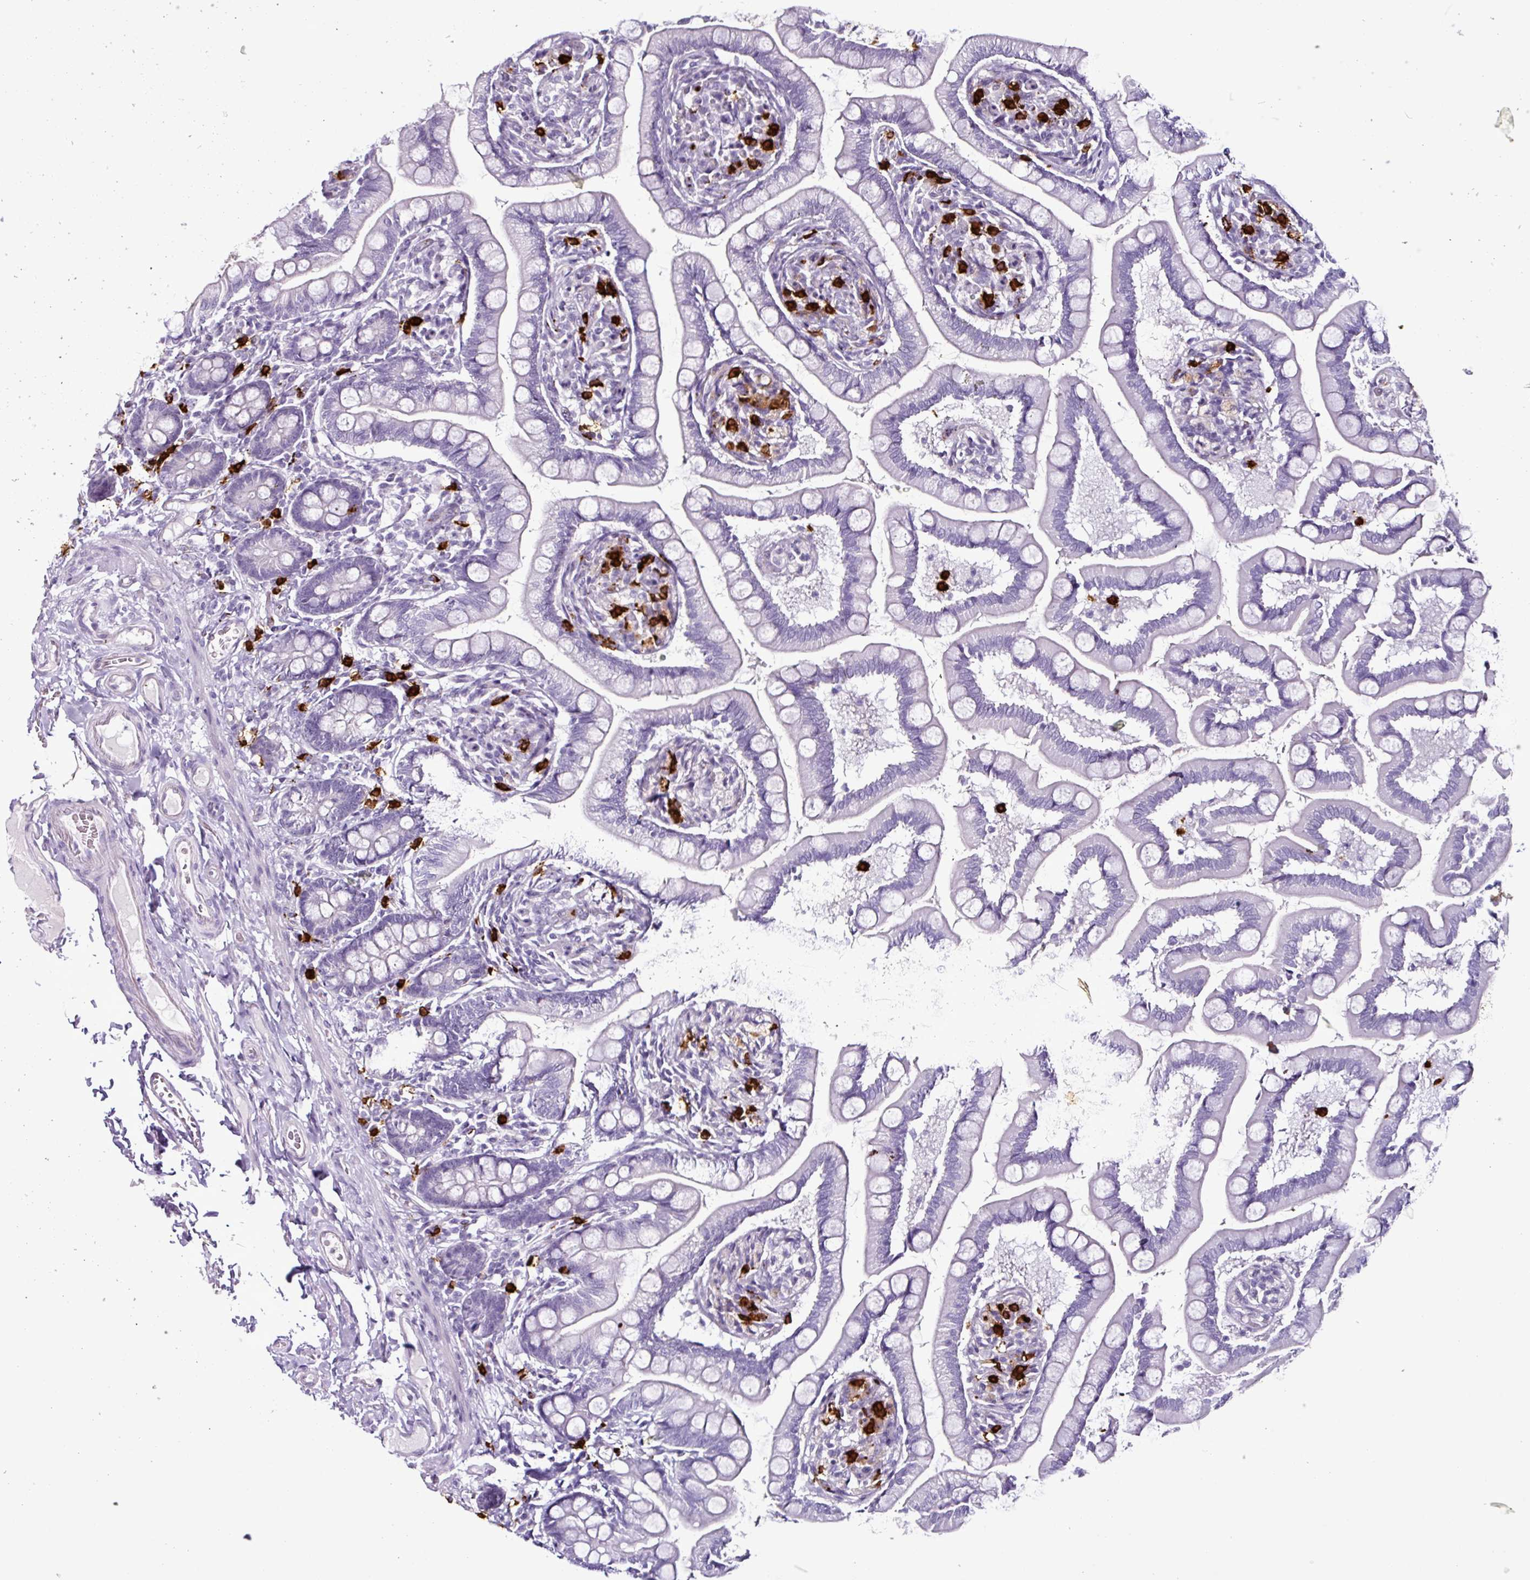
{"staining": {"intensity": "negative", "quantity": "none", "location": "none"}, "tissue": "small intestine", "cell_type": "Glandular cells", "image_type": "normal", "snomed": [{"axis": "morphology", "description": "Normal tissue, NOS"}, {"axis": "topography", "description": "Small intestine"}], "caption": "Protein analysis of normal small intestine demonstrates no significant expression in glandular cells. The staining was performed using DAB (3,3'-diaminobenzidine) to visualize the protein expression in brown, while the nuclei were stained in blue with hematoxylin (Magnification: 20x).", "gene": "TMEM178A", "patient": {"sex": "female", "age": 64}}